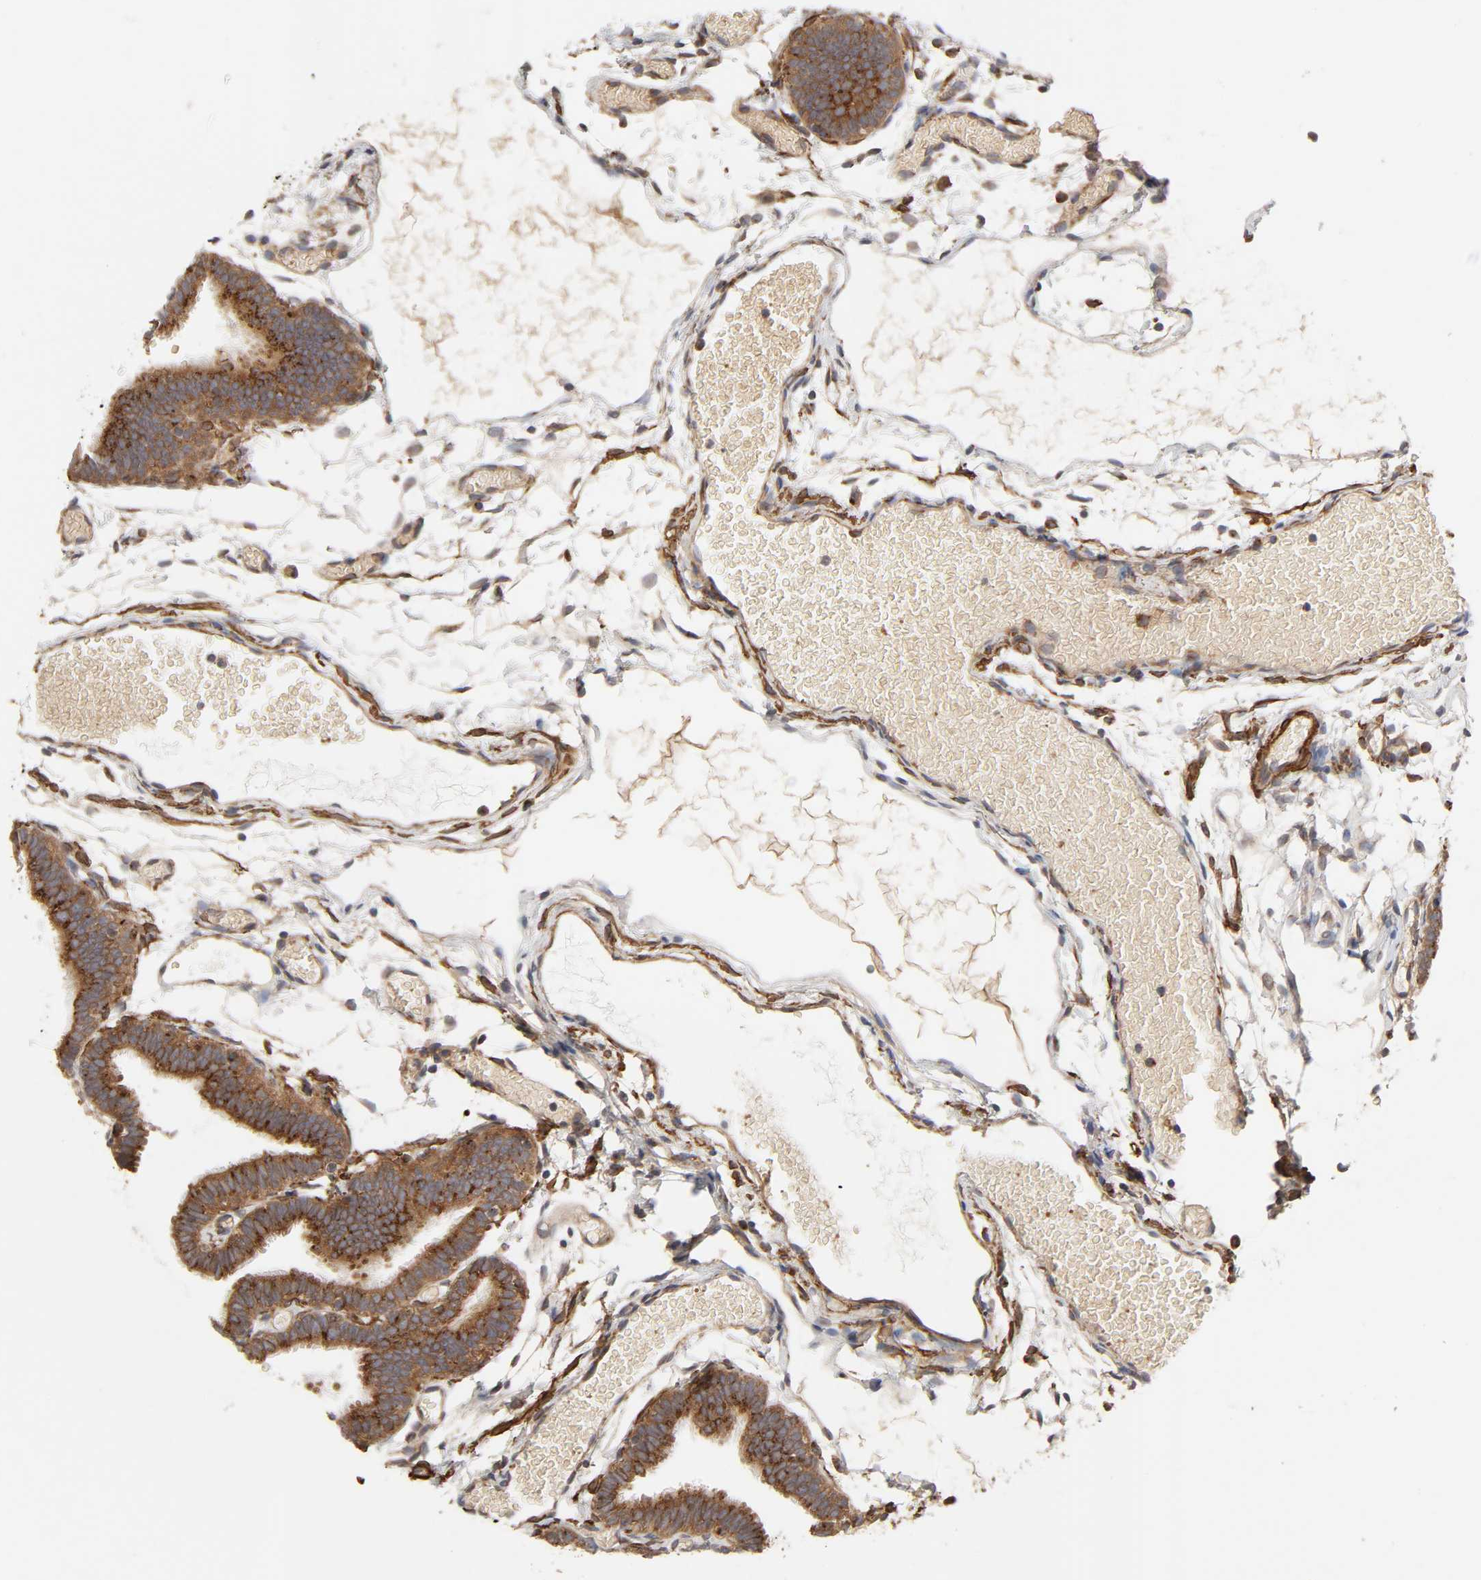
{"staining": {"intensity": "moderate", "quantity": ">75%", "location": "cytoplasmic/membranous"}, "tissue": "fallopian tube", "cell_type": "Glandular cells", "image_type": "normal", "snomed": [{"axis": "morphology", "description": "Normal tissue, NOS"}, {"axis": "topography", "description": "Fallopian tube"}], "caption": "Brown immunohistochemical staining in normal human fallopian tube demonstrates moderate cytoplasmic/membranous staining in approximately >75% of glandular cells. (DAB (3,3'-diaminobenzidine) IHC with brightfield microscopy, high magnification).", "gene": "GNPTG", "patient": {"sex": "female", "age": 29}}